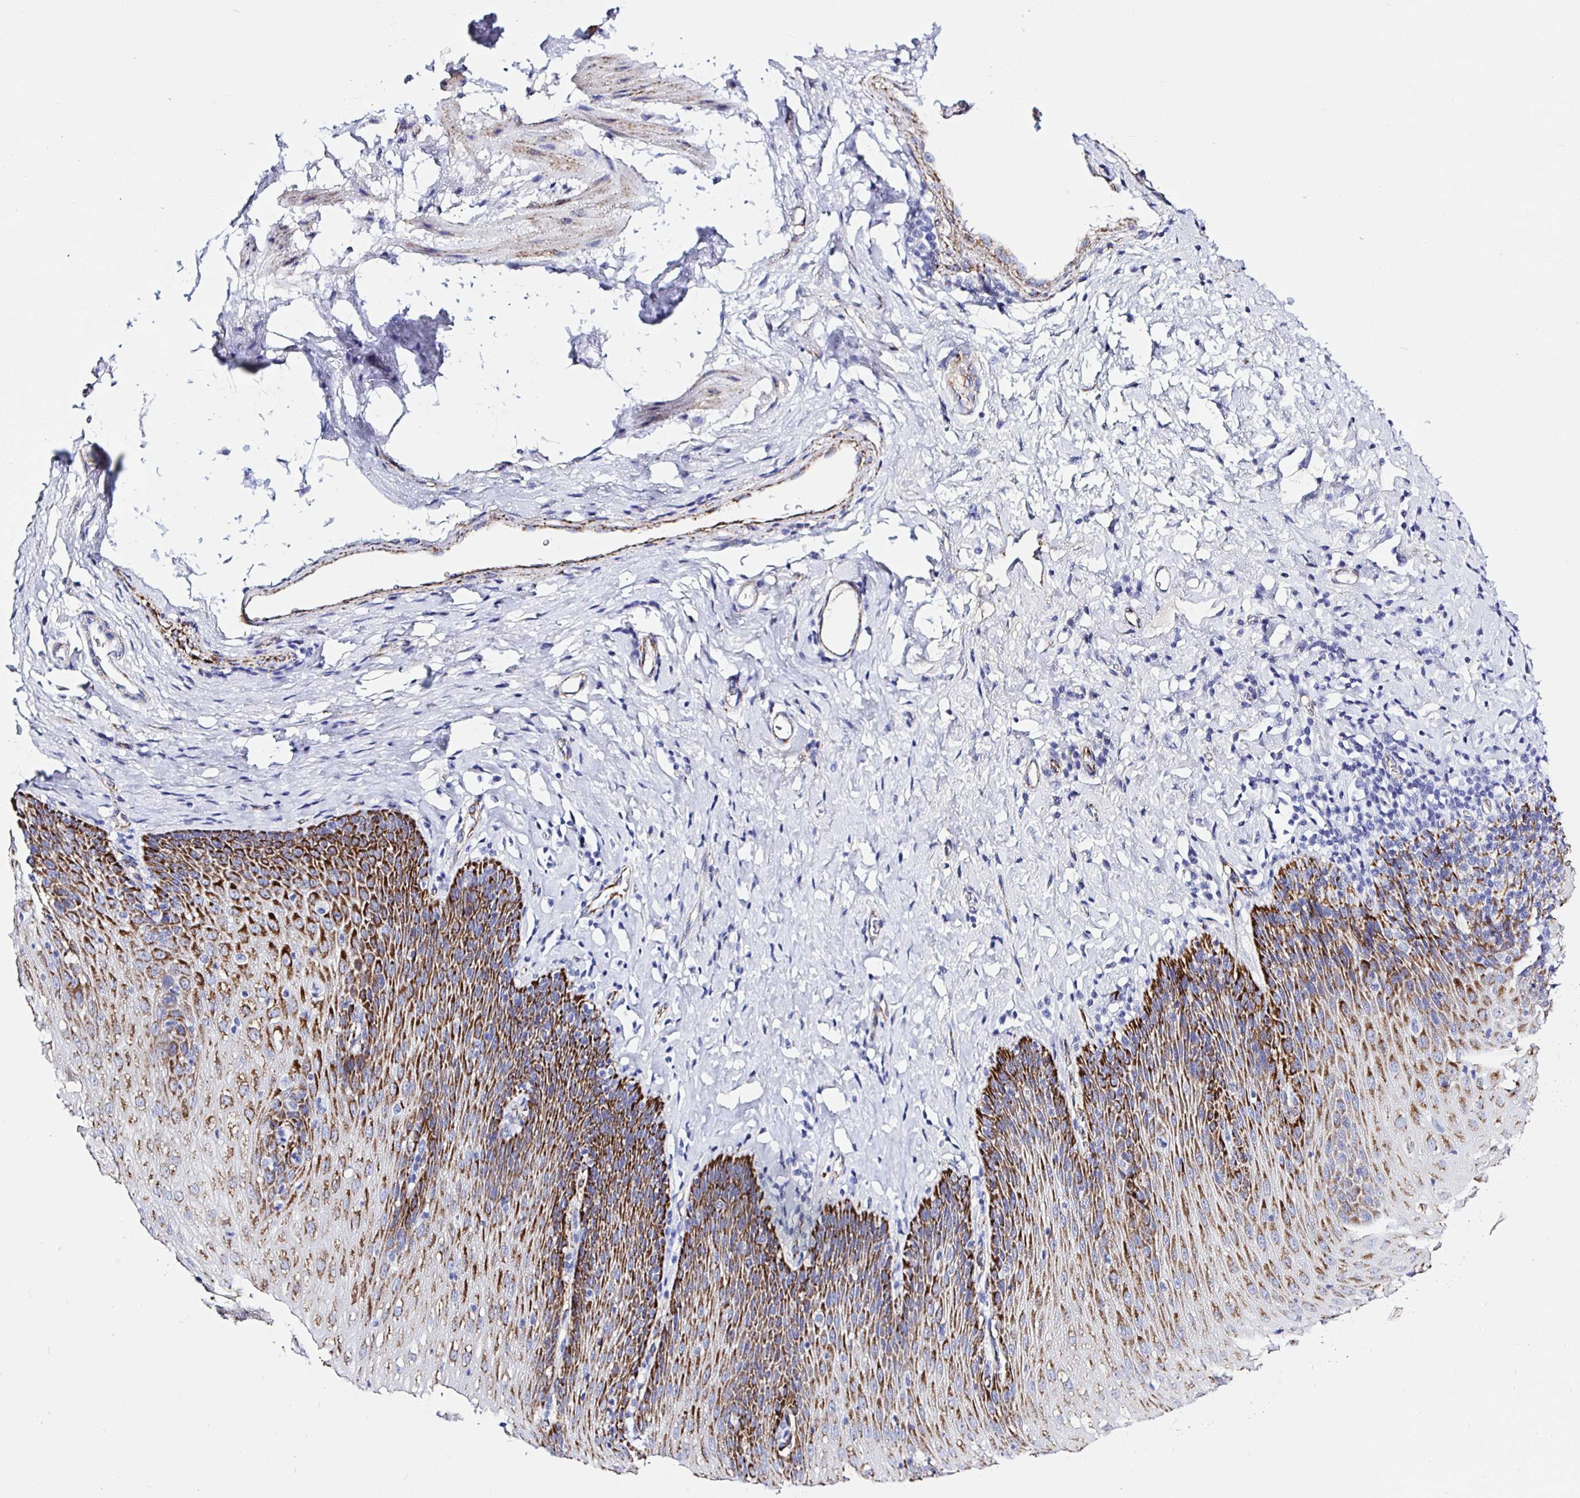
{"staining": {"intensity": "strong", "quantity": "25%-75%", "location": "cytoplasmic/membranous"}, "tissue": "esophagus", "cell_type": "Squamous epithelial cells", "image_type": "normal", "snomed": [{"axis": "morphology", "description": "Normal tissue, NOS"}, {"axis": "topography", "description": "Esophagus"}], "caption": "This is a photomicrograph of IHC staining of normal esophagus, which shows strong positivity in the cytoplasmic/membranous of squamous epithelial cells.", "gene": "MAOA", "patient": {"sex": "female", "age": 61}}